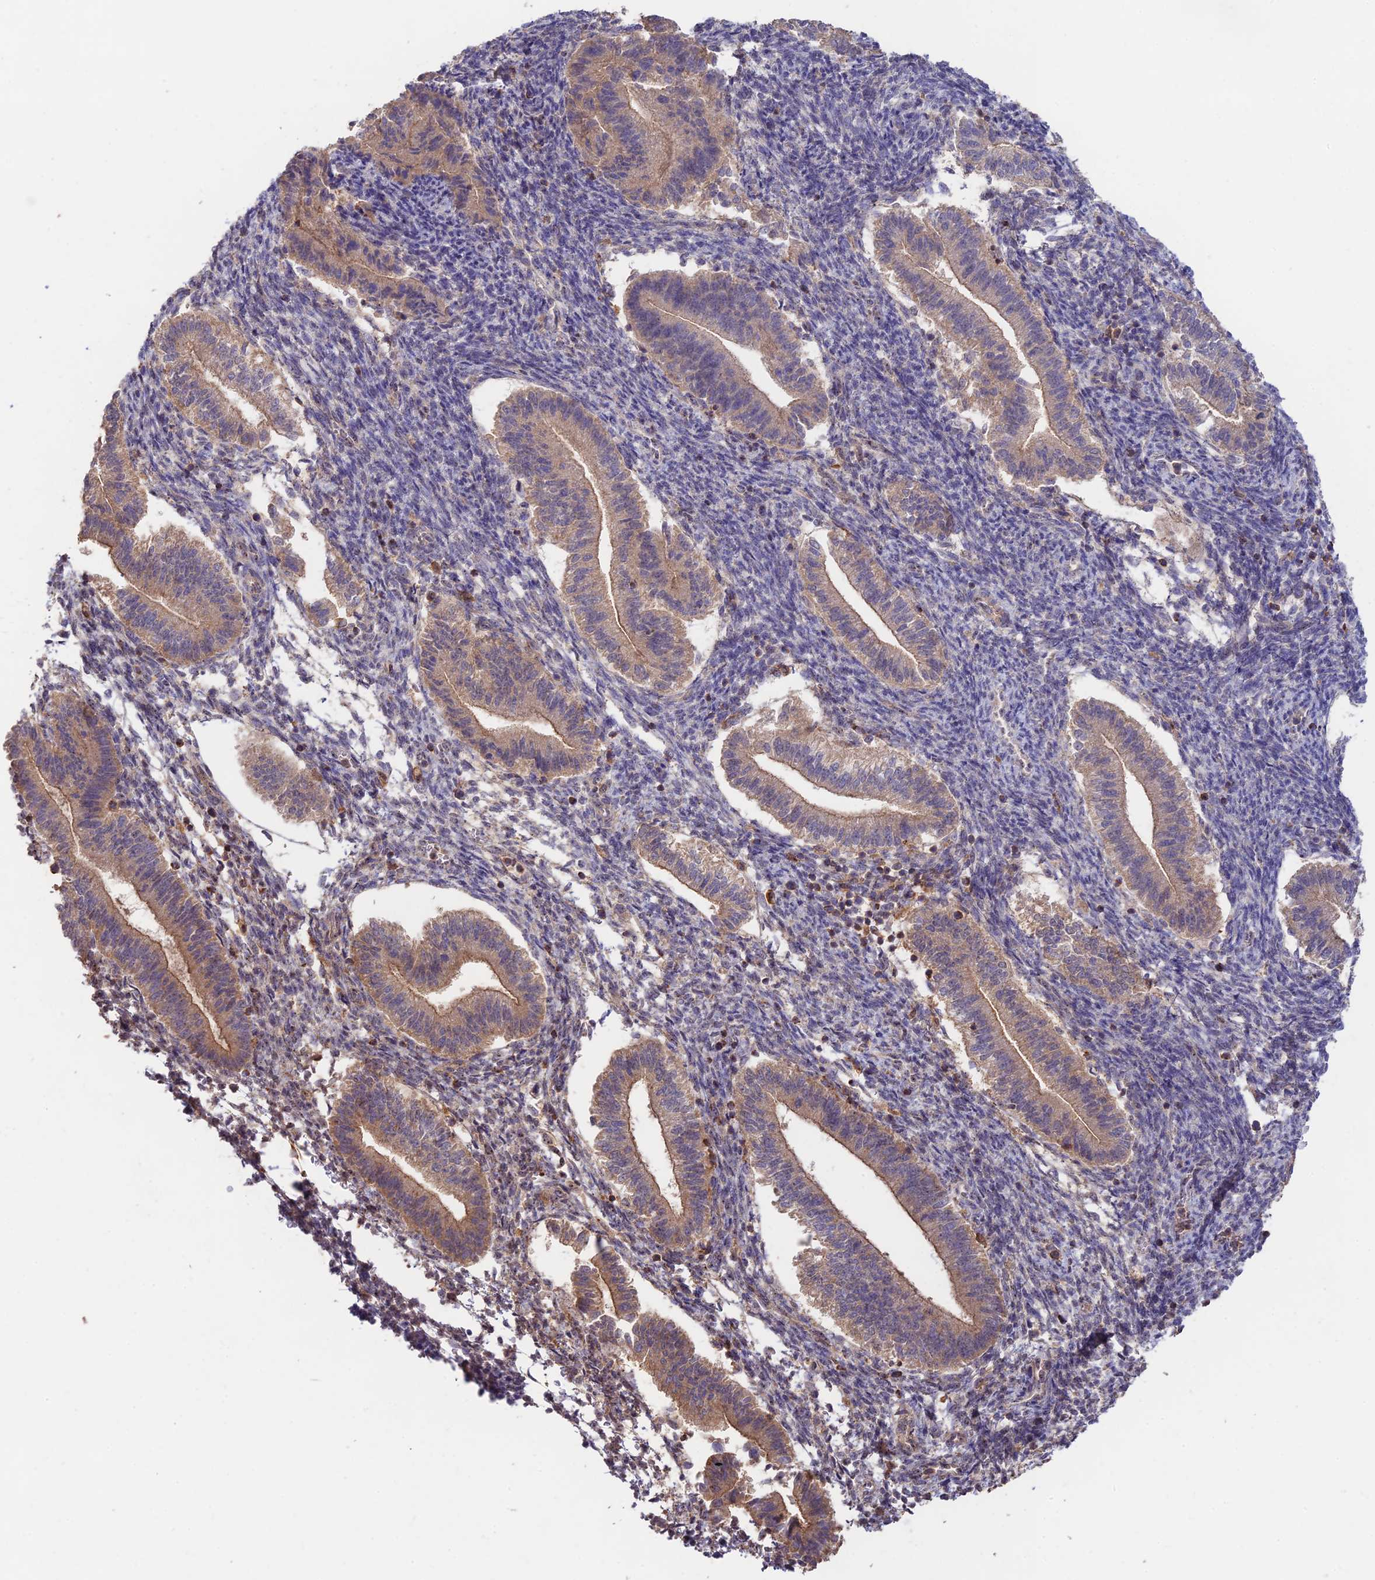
{"staining": {"intensity": "weak", "quantity": "<25%", "location": "cytoplasmic/membranous"}, "tissue": "endometrium", "cell_type": "Cells in endometrial stroma", "image_type": "normal", "snomed": [{"axis": "morphology", "description": "Normal tissue, NOS"}, {"axis": "topography", "description": "Endometrium"}], "caption": "DAB (3,3'-diaminobenzidine) immunohistochemical staining of unremarkable human endometrium reveals no significant expression in cells in endometrial stroma.", "gene": "CLCF1", "patient": {"sex": "female", "age": 25}}